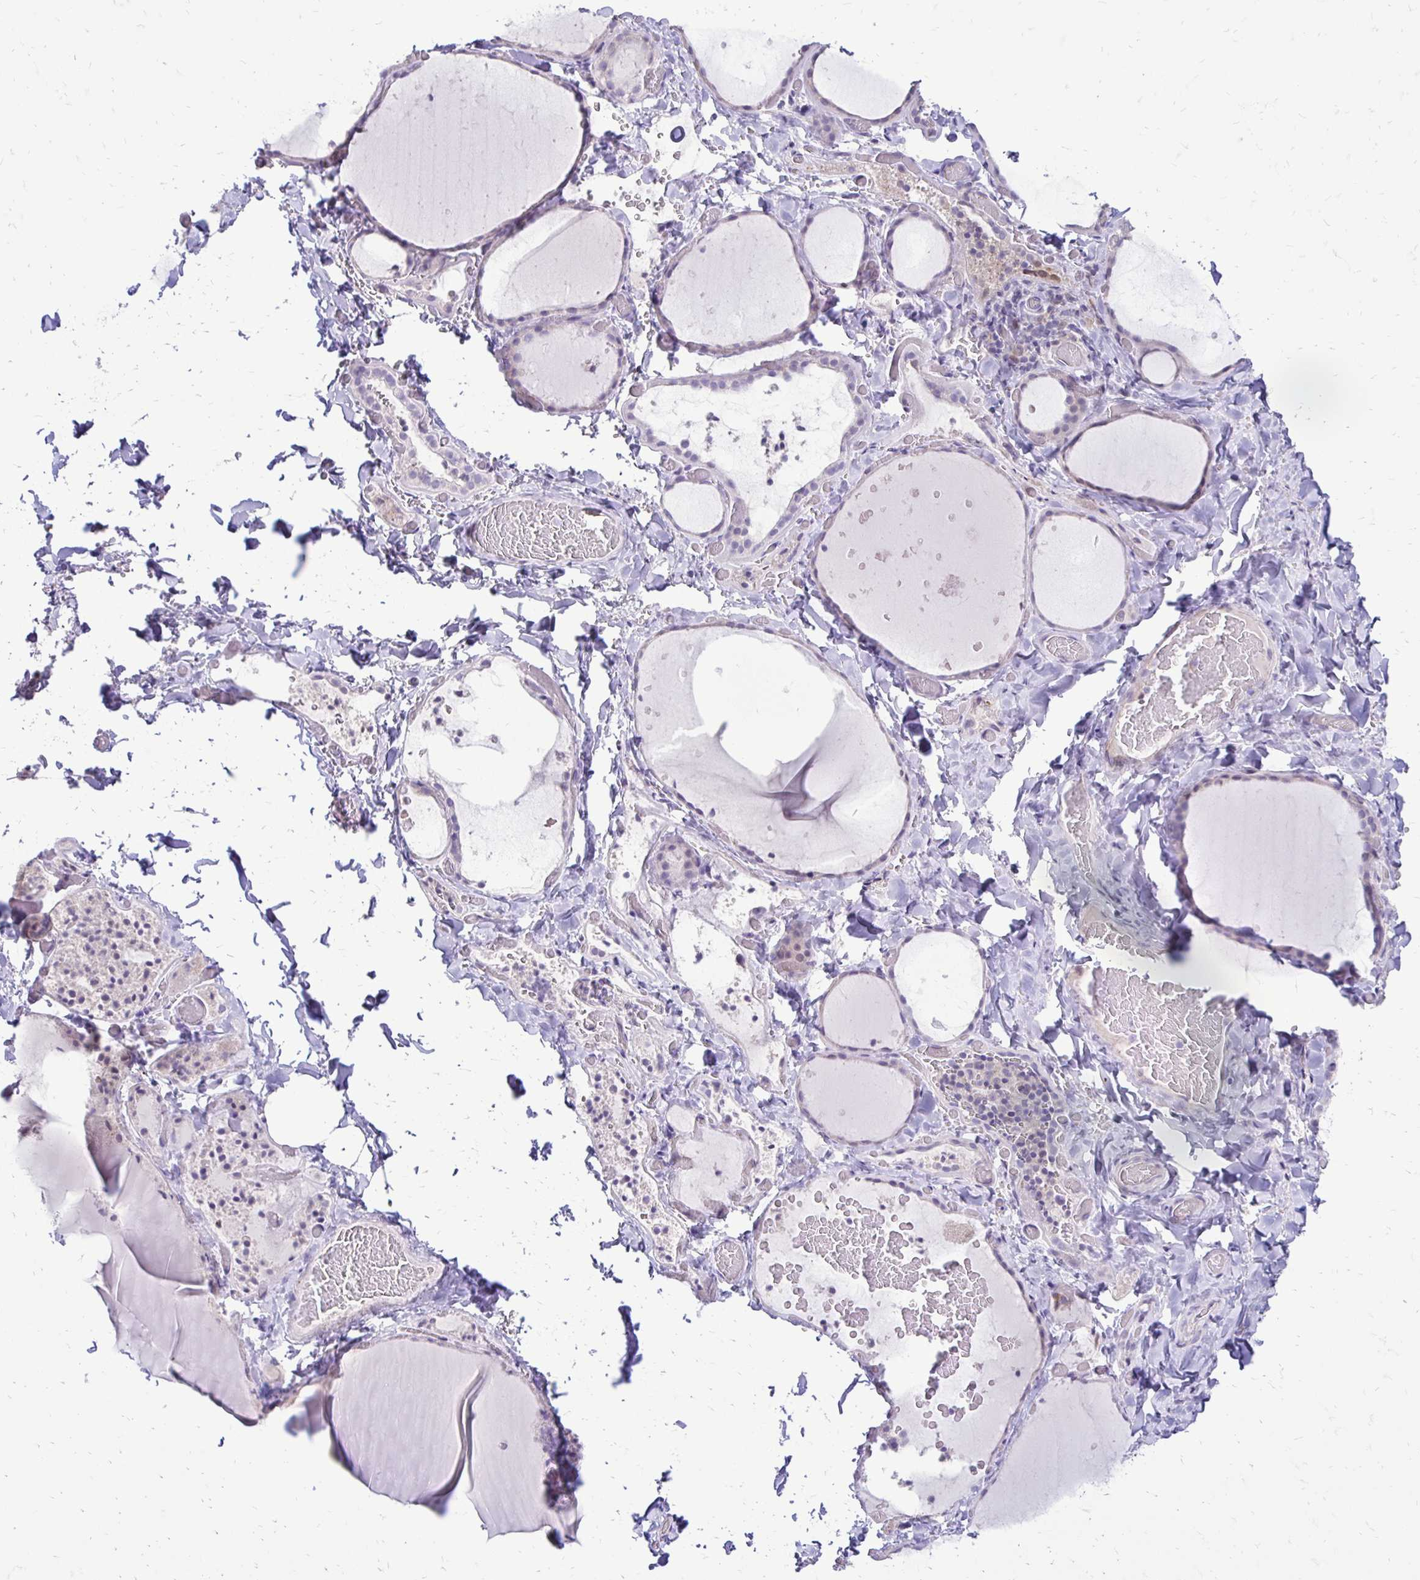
{"staining": {"intensity": "negative", "quantity": "none", "location": "none"}, "tissue": "thyroid gland", "cell_type": "Glandular cells", "image_type": "normal", "snomed": [{"axis": "morphology", "description": "Normal tissue, NOS"}, {"axis": "topography", "description": "Thyroid gland"}], "caption": "Thyroid gland stained for a protein using immunohistochemistry (IHC) displays no staining glandular cells.", "gene": "GAS2", "patient": {"sex": "female", "age": 36}}